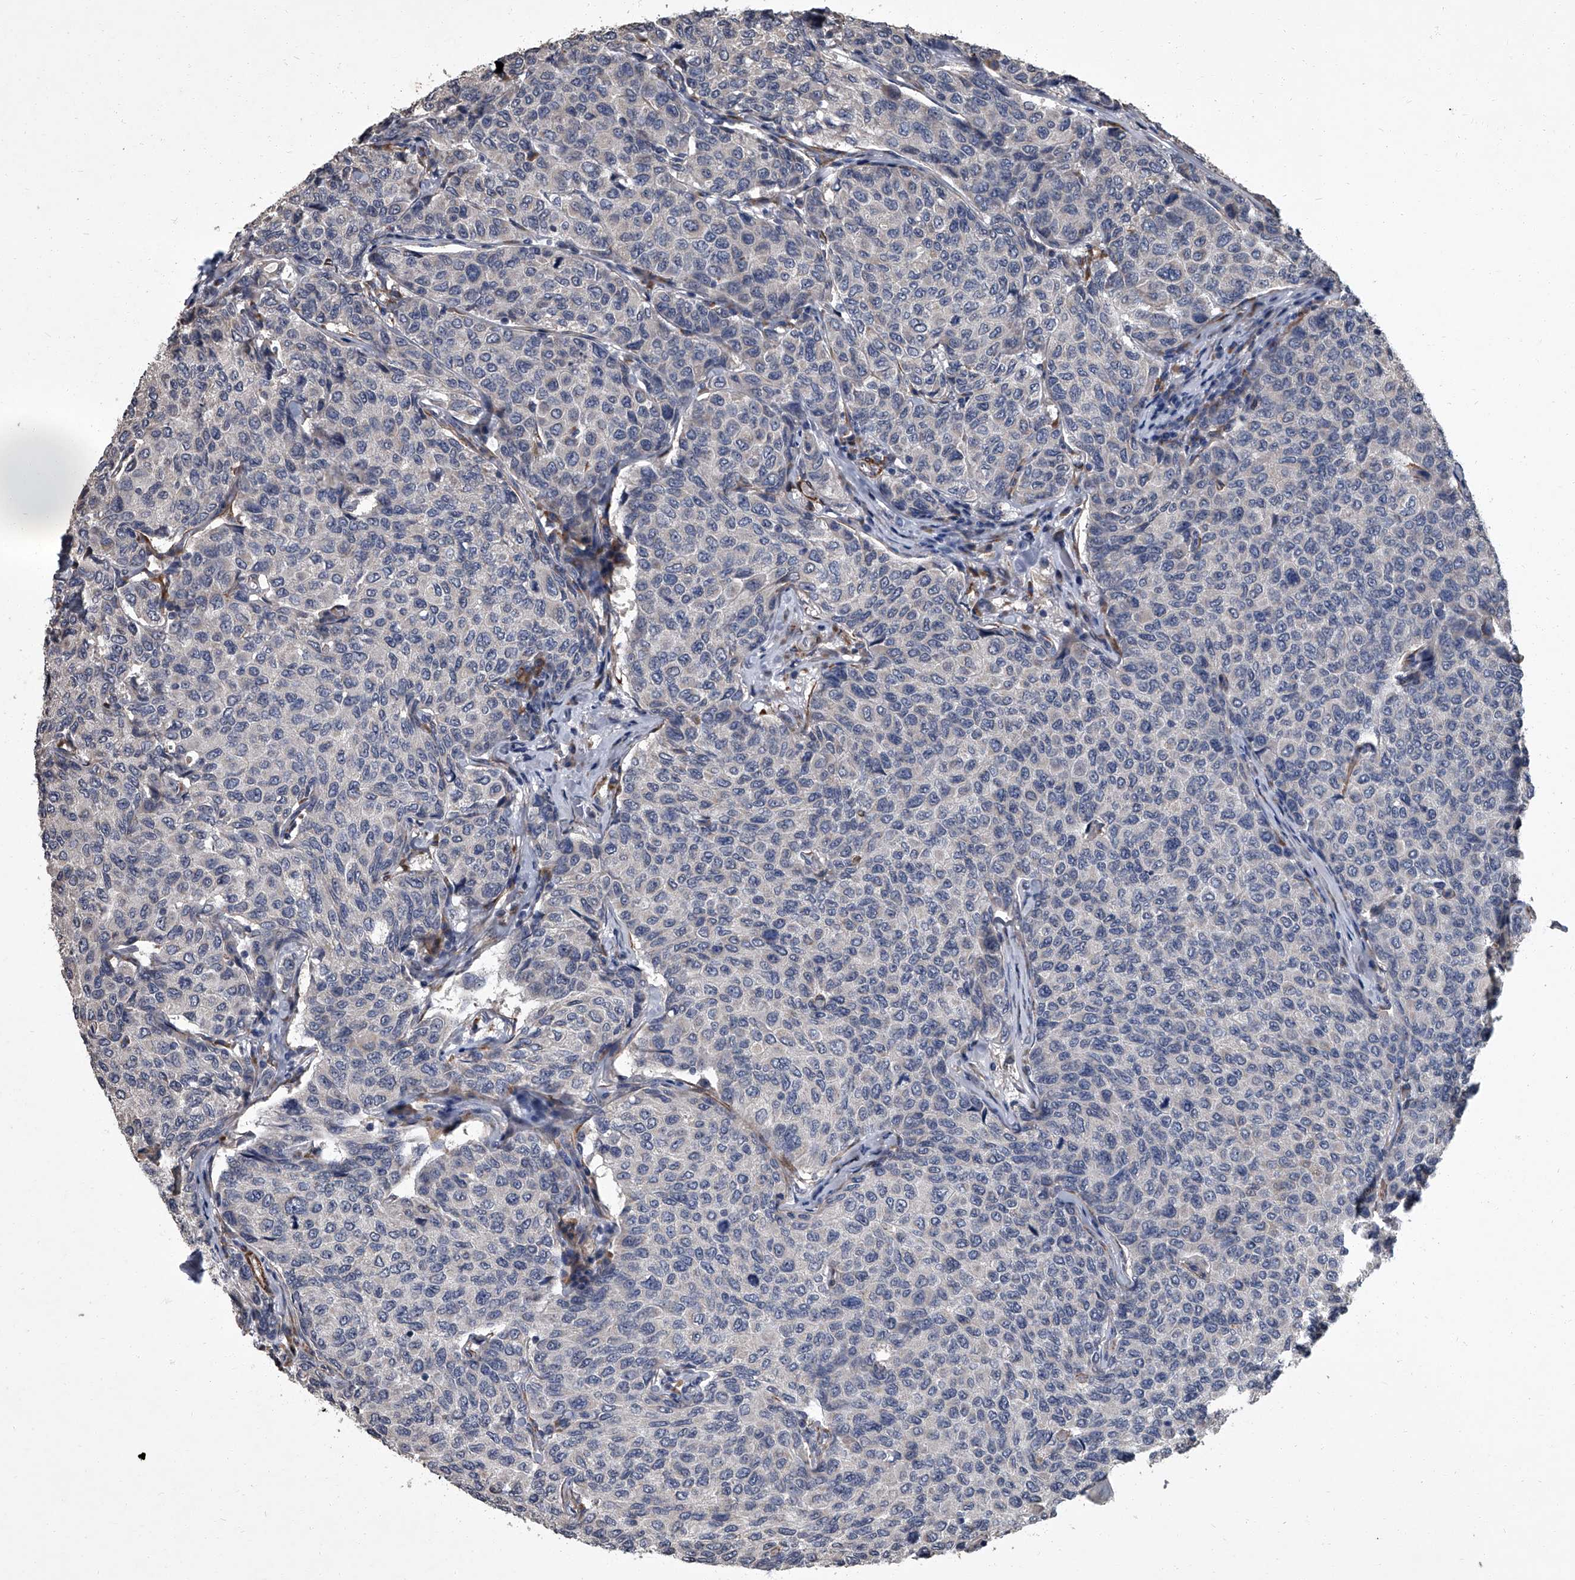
{"staining": {"intensity": "negative", "quantity": "none", "location": "none"}, "tissue": "breast cancer", "cell_type": "Tumor cells", "image_type": "cancer", "snomed": [{"axis": "morphology", "description": "Duct carcinoma"}, {"axis": "topography", "description": "Breast"}], "caption": "Tumor cells show no significant protein staining in breast cancer.", "gene": "SIRT4", "patient": {"sex": "female", "age": 55}}